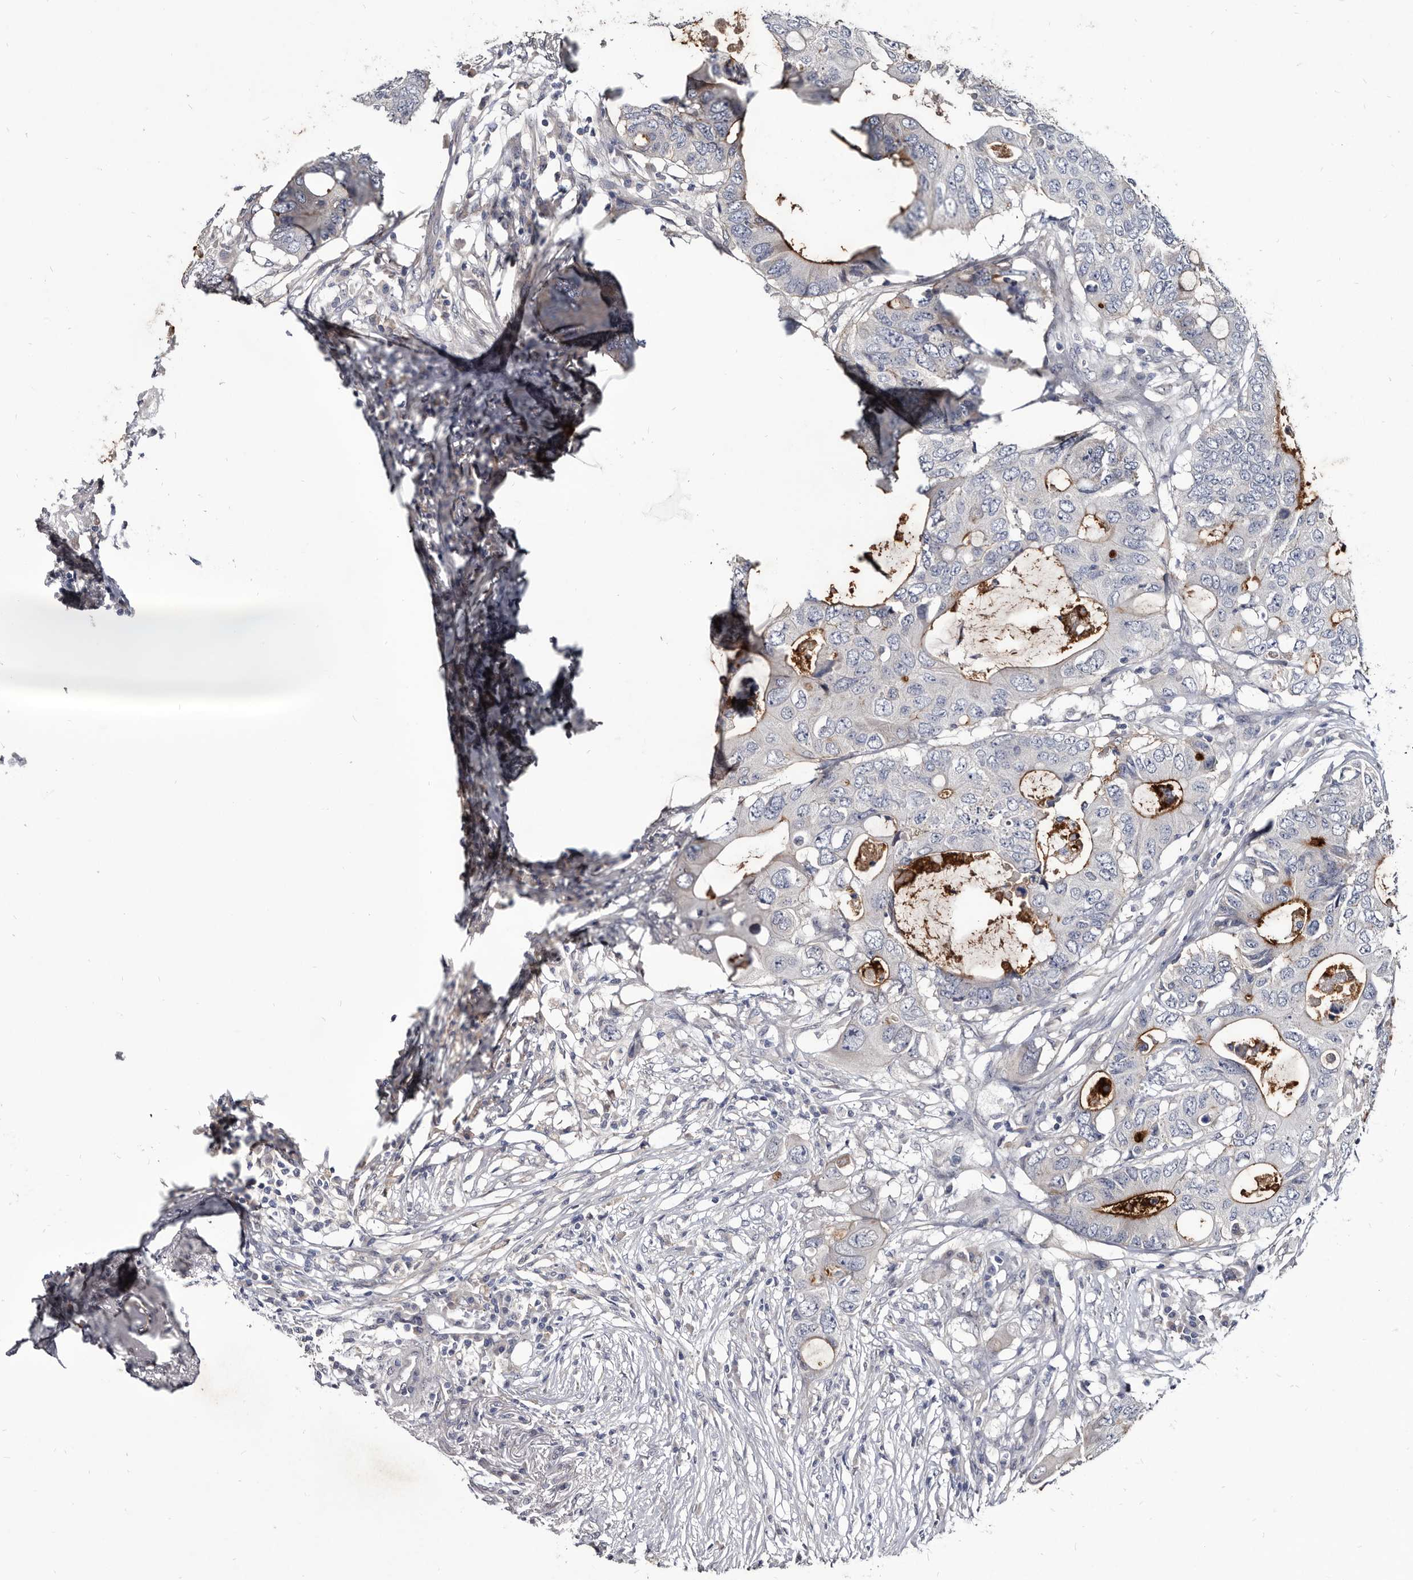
{"staining": {"intensity": "moderate", "quantity": "<25%", "location": "cytoplasmic/membranous"}, "tissue": "colorectal cancer", "cell_type": "Tumor cells", "image_type": "cancer", "snomed": [{"axis": "morphology", "description": "Adenocarcinoma, NOS"}, {"axis": "topography", "description": "Colon"}], "caption": "The micrograph displays immunohistochemical staining of colorectal adenocarcinoma. There is moderate cytoplasmic/membranous expression is present in about <25% of tumor cells.", "gene": "PROM1", "patient": {"sex": "male", "age": 71}}